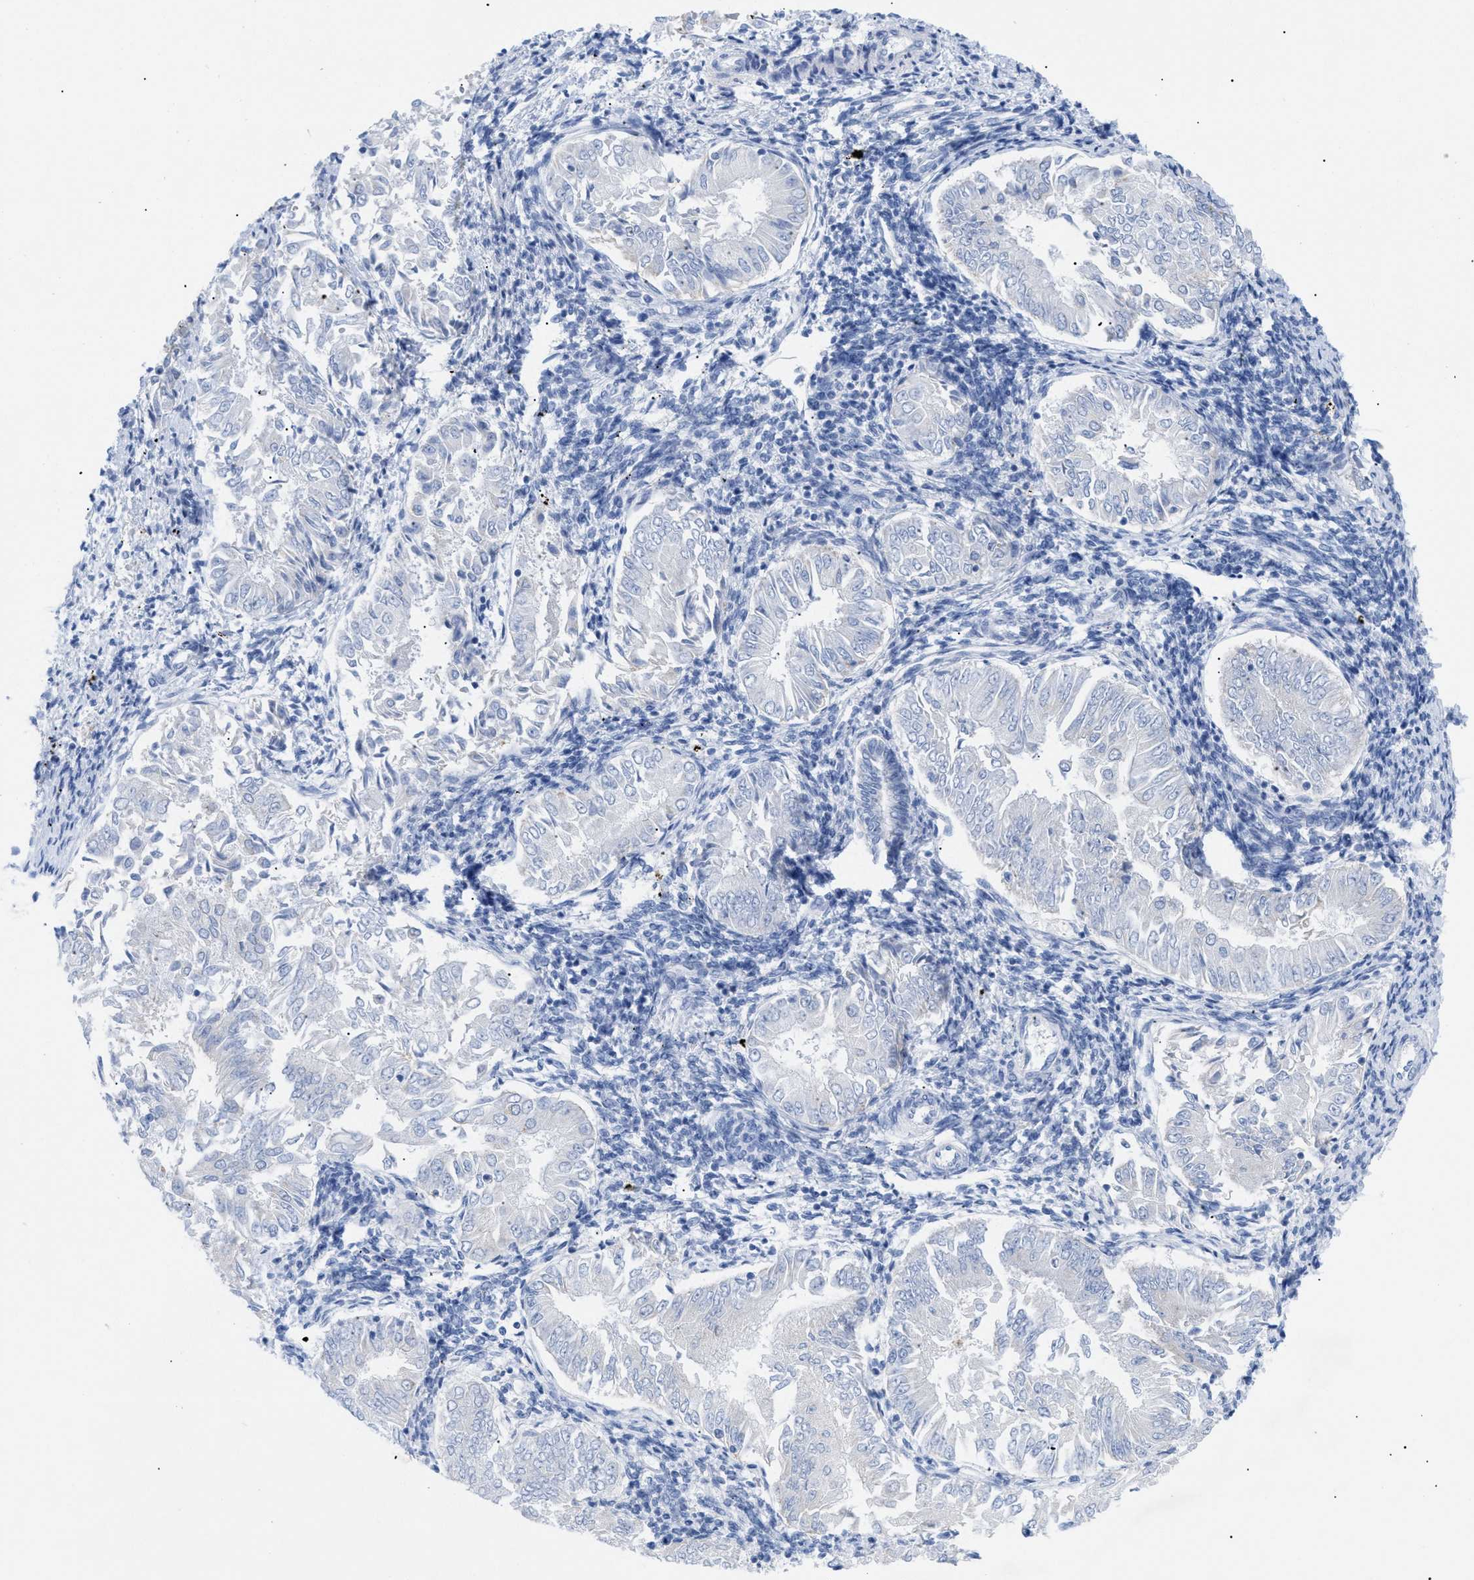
{"staining": {"intensity": "negative", "quantity": "none", "location": "none"}, "tissue": "endometrial cancer", "cell_type": "Tumor cells", "image_type": "cancer", "snomed": [{"axis": "morphology", "description": "Adenocarcinoma, NOS"}, {"axis": "topography", "description": "Endometrium"}], "caption": "Endometrial cancer (adenocarcinoma) stained for a protein using IHC displays no positivity tumor cells.", "gene": "DRAM2", "patient": {"sex": "female", "age": 53}}